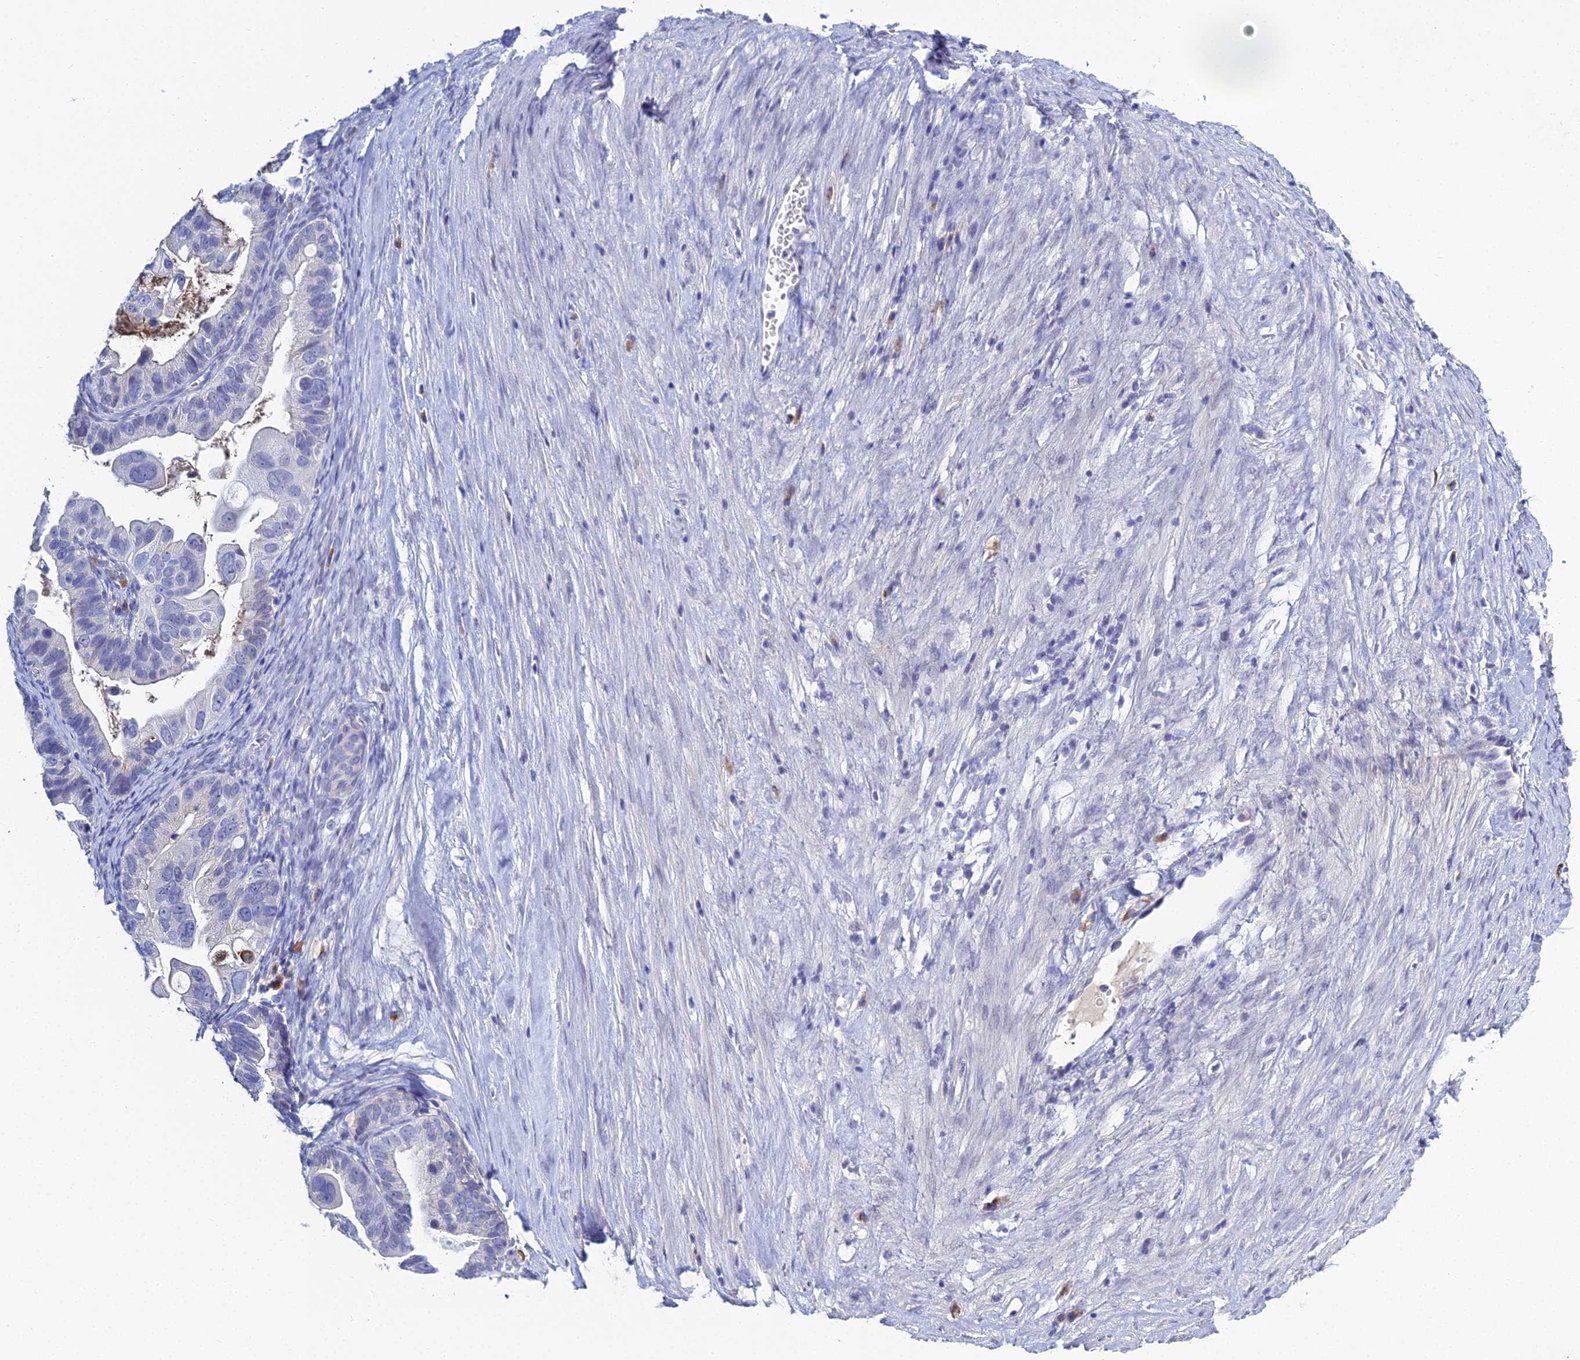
{"staining": {"intensity": "negative", "quantity": "none", "location": "none"}, "tissue": "ovarian cancer", "cell_type": "Tumor cells", "image_type": "cancer", "snomed": [{"axis": "morphology", "description": "Cystadenocarcinoma, serous, NOS"}, {"axis": "topography", "description": "Ovary"}], "caption": "Ovarian cancer stained for a protein using IHC reveals no expression tumor cells.", "gene": "MUC13", "patient": {"sex": "female", "age": 56}}